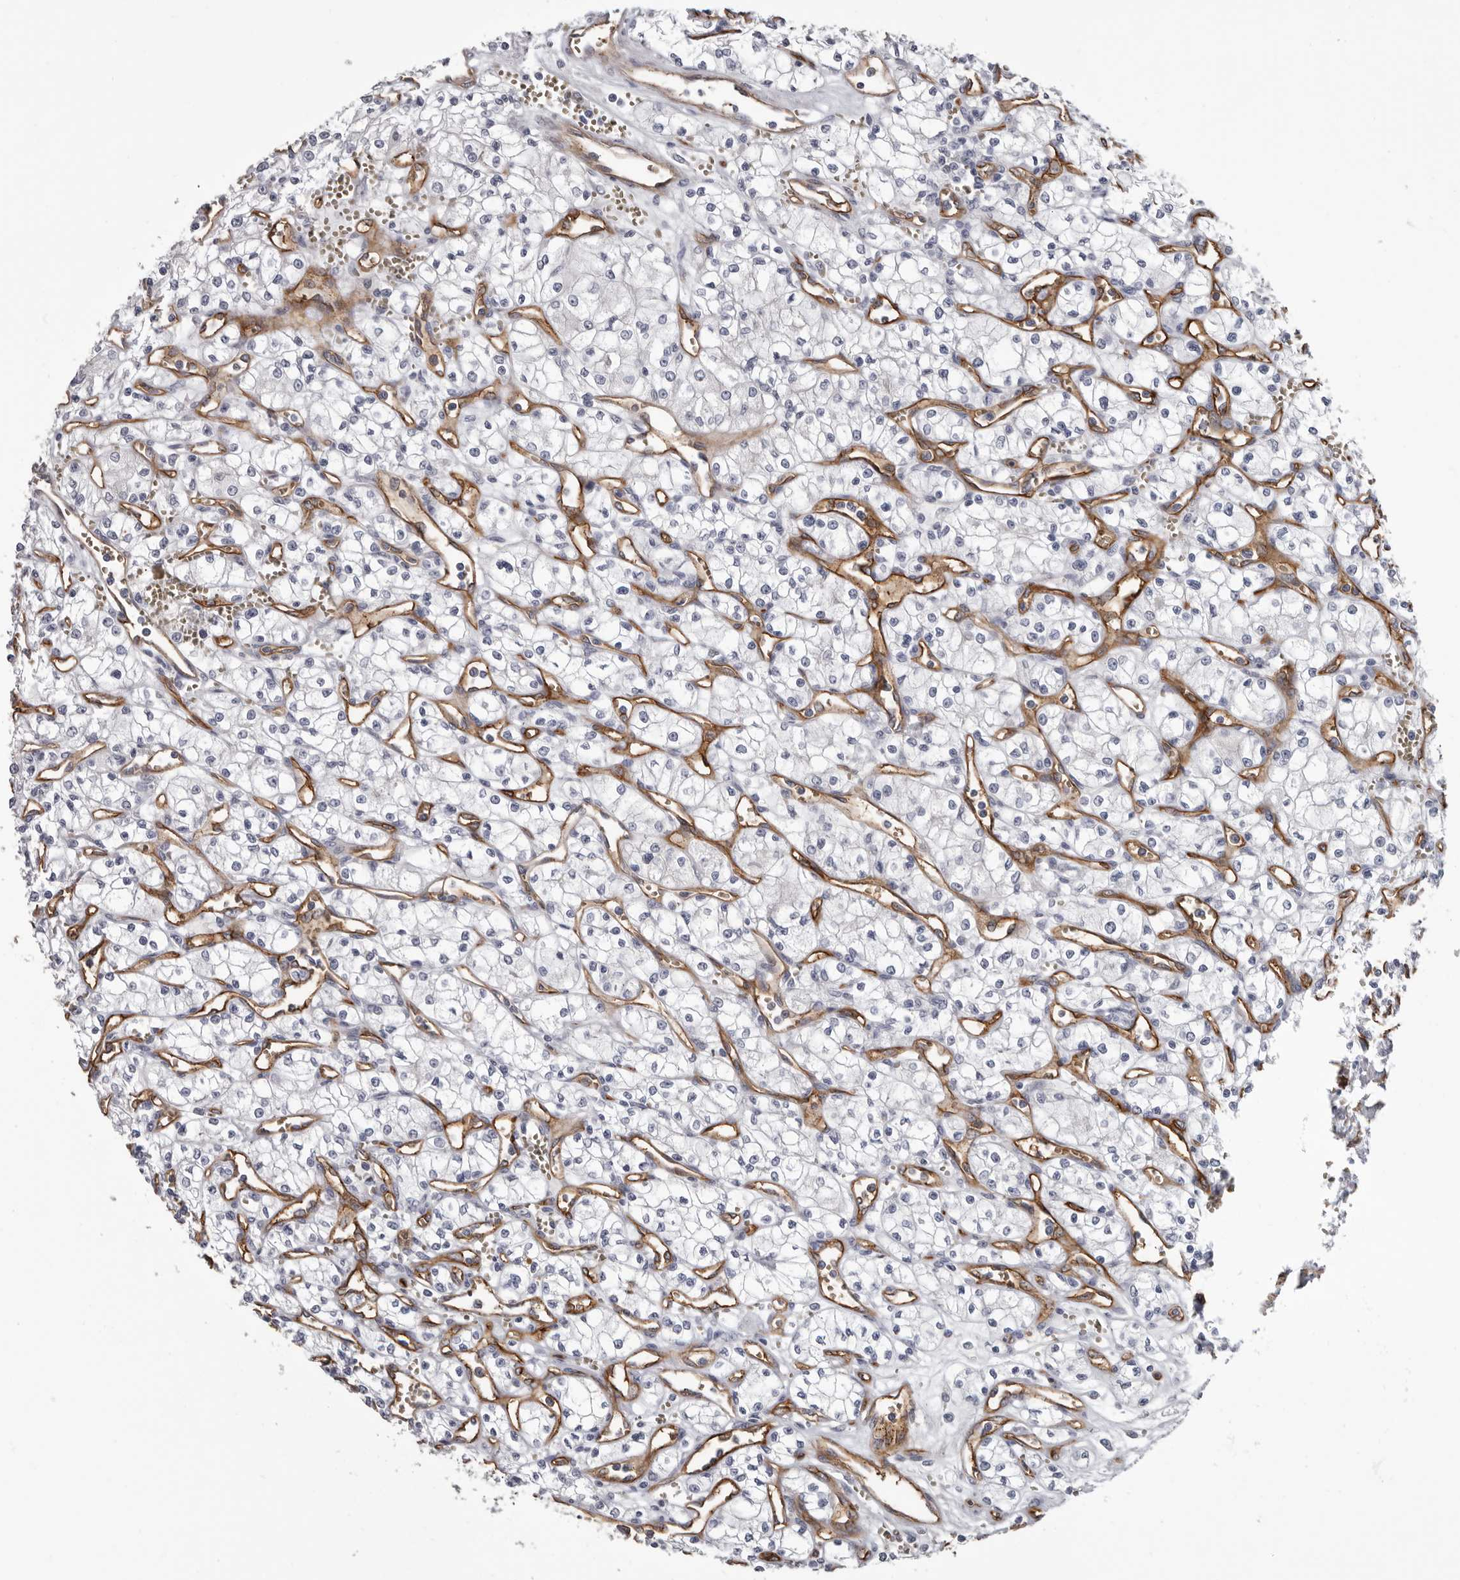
{"staining": {"intensity": "negative", "quantity": "none", "location": "none"}, "tissue": "renal cancer", "cell_type": "Tumor cells", "image_type": "cancer", "snomed": [{"axis": "morphology", "description": "Adenocarcinoma, NOS"}, {"axis": "topography", "description": "Kidney"}], "caption": "Immunohistochemical staining of human renal adenocarcinoma exhibits no significant staining in tumor cells.", "gene": "ADGRL4", "patient": {"sex": "male", "age": 59}}